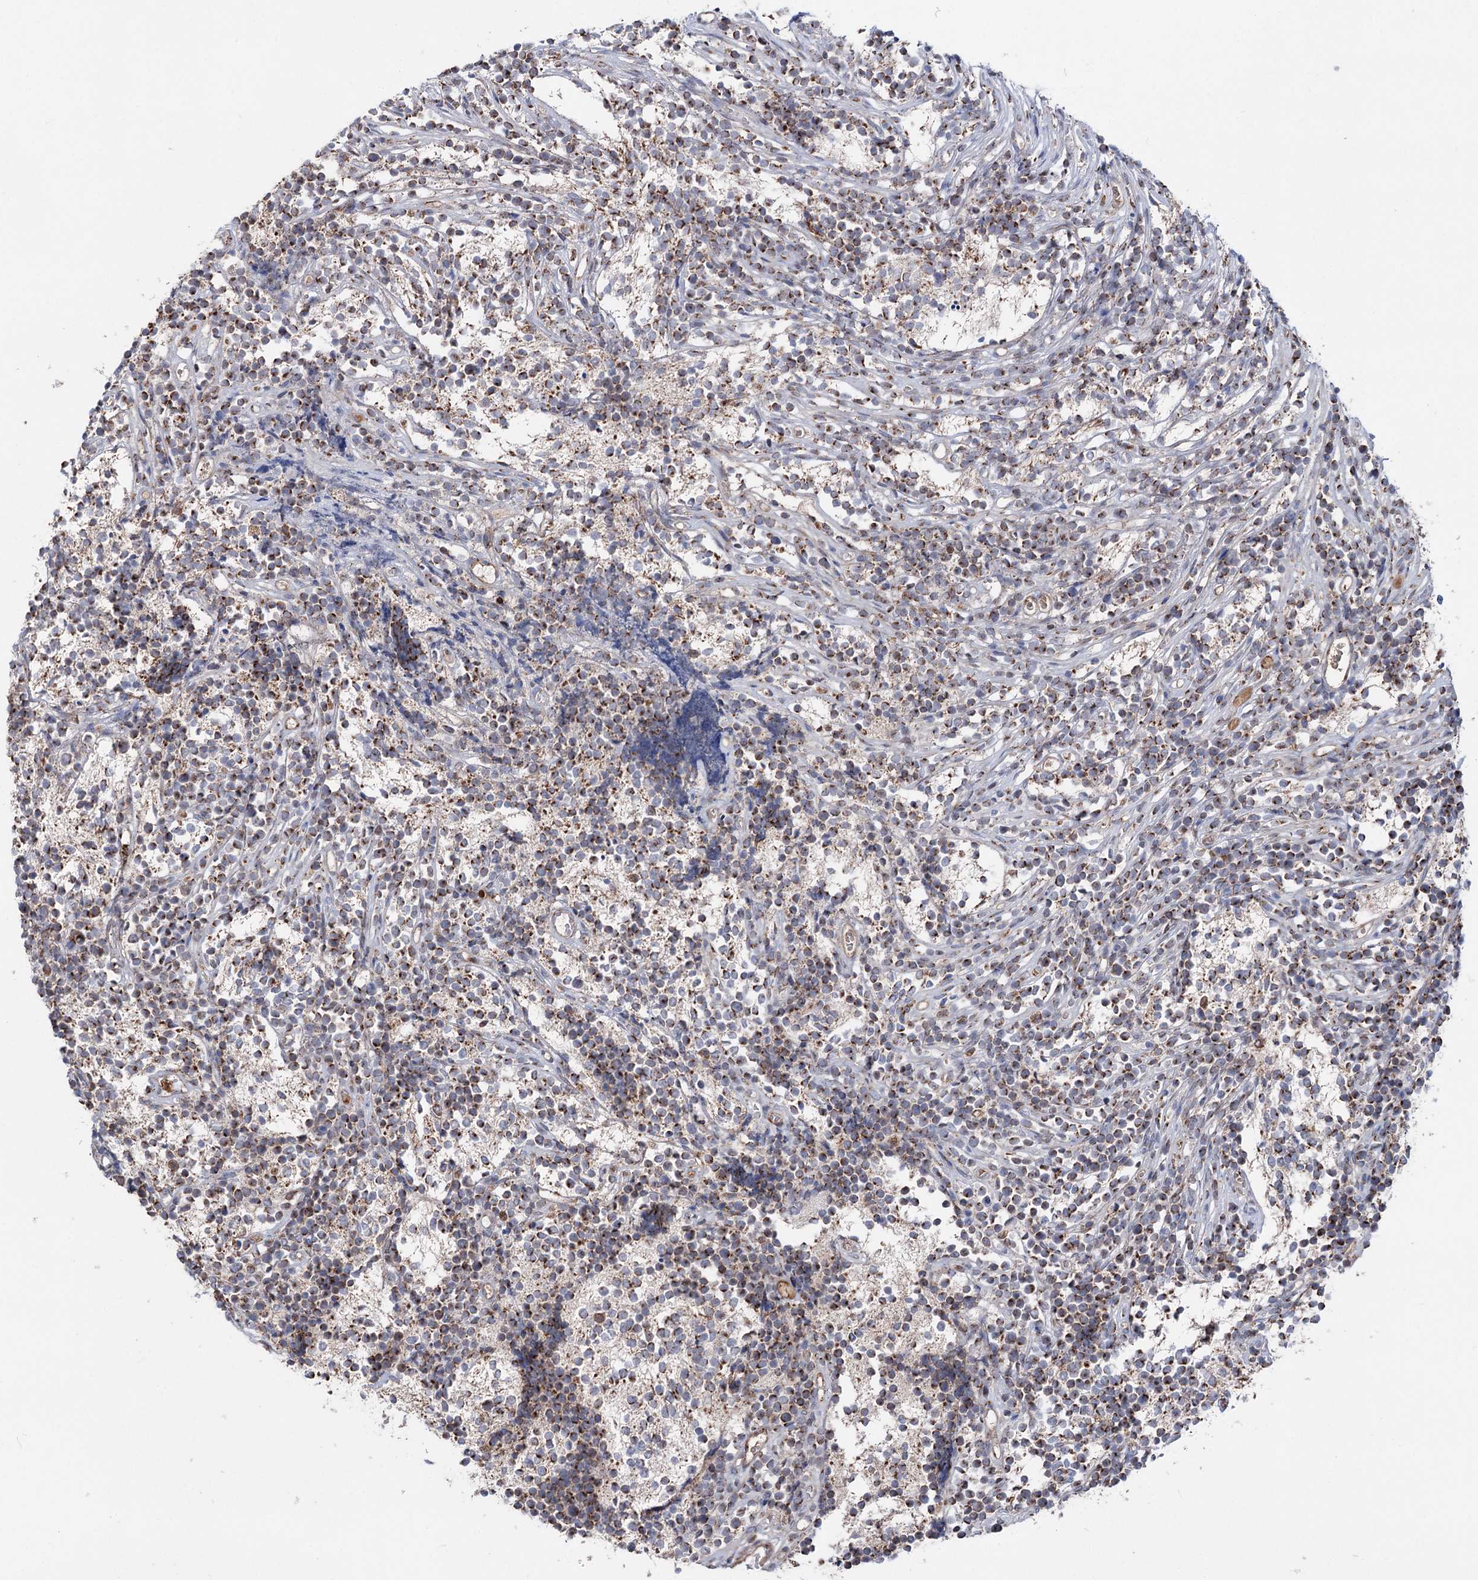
{"staining": {"intensity": "strong", "quantity": "25%-75%", "location": "cytoplasmic/membranous"}, "tissue": "glioma", "cell_type": "Tumor cells", "image_type": "cancer", "snomed": [{"axis": "morphology", "description": "Glioma, malignant, Low grade"}, {"axis": "topography", "description": "Brain"}], "caption": "High-magnification brightfield microscopy of glioma stained with DAB (3,3'-diaminobenzidine) (brown) and counterstained with hematoxylin (blue). tumor cells exhibit strong cytoplasmic/membranous positivity is identified in about25%-75% of cells.", "gene": "ARHGAP20", "patient": {"sex": "female", "age": 1}}